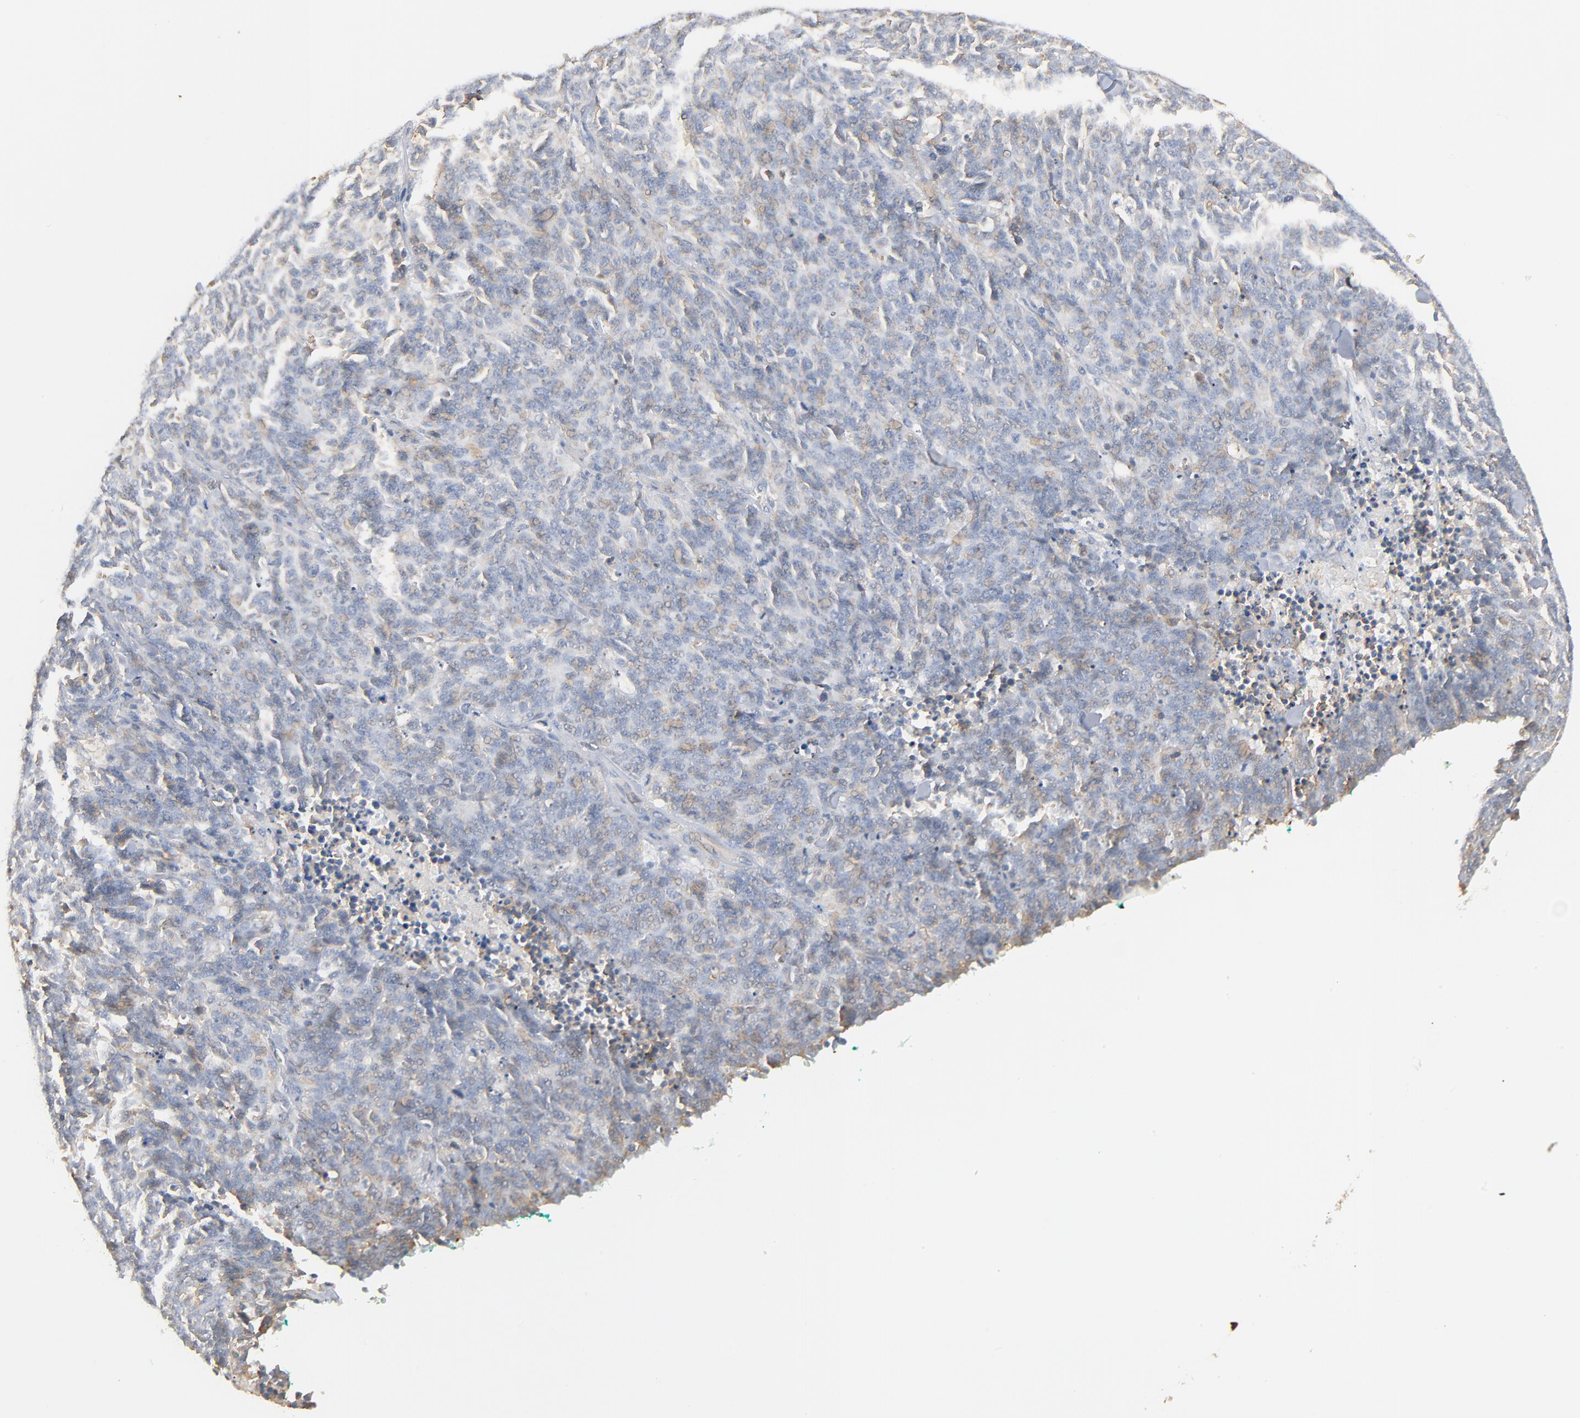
{"staining": {"intensity": "weak", "quantity": ">75%", "location": "cytoplasmic/membranous"}, "tissue": "lung cancer", "cell_type": "Tumor cells", "image_type": "cancer", "snomed": [{"axis": "morphology", "description": "Neoplasm, malignant, NOS"}, {"axis": "topography", "description": "Lung"}], "caption": "This histopathology image exhibits immunohistochemistry staining of lung cancer, with low weak cytoplasmic/membranous staining in about >75% of tumor cells.", "gene": "EPCAM", "patient": {"sex": "female", "age": 58}}